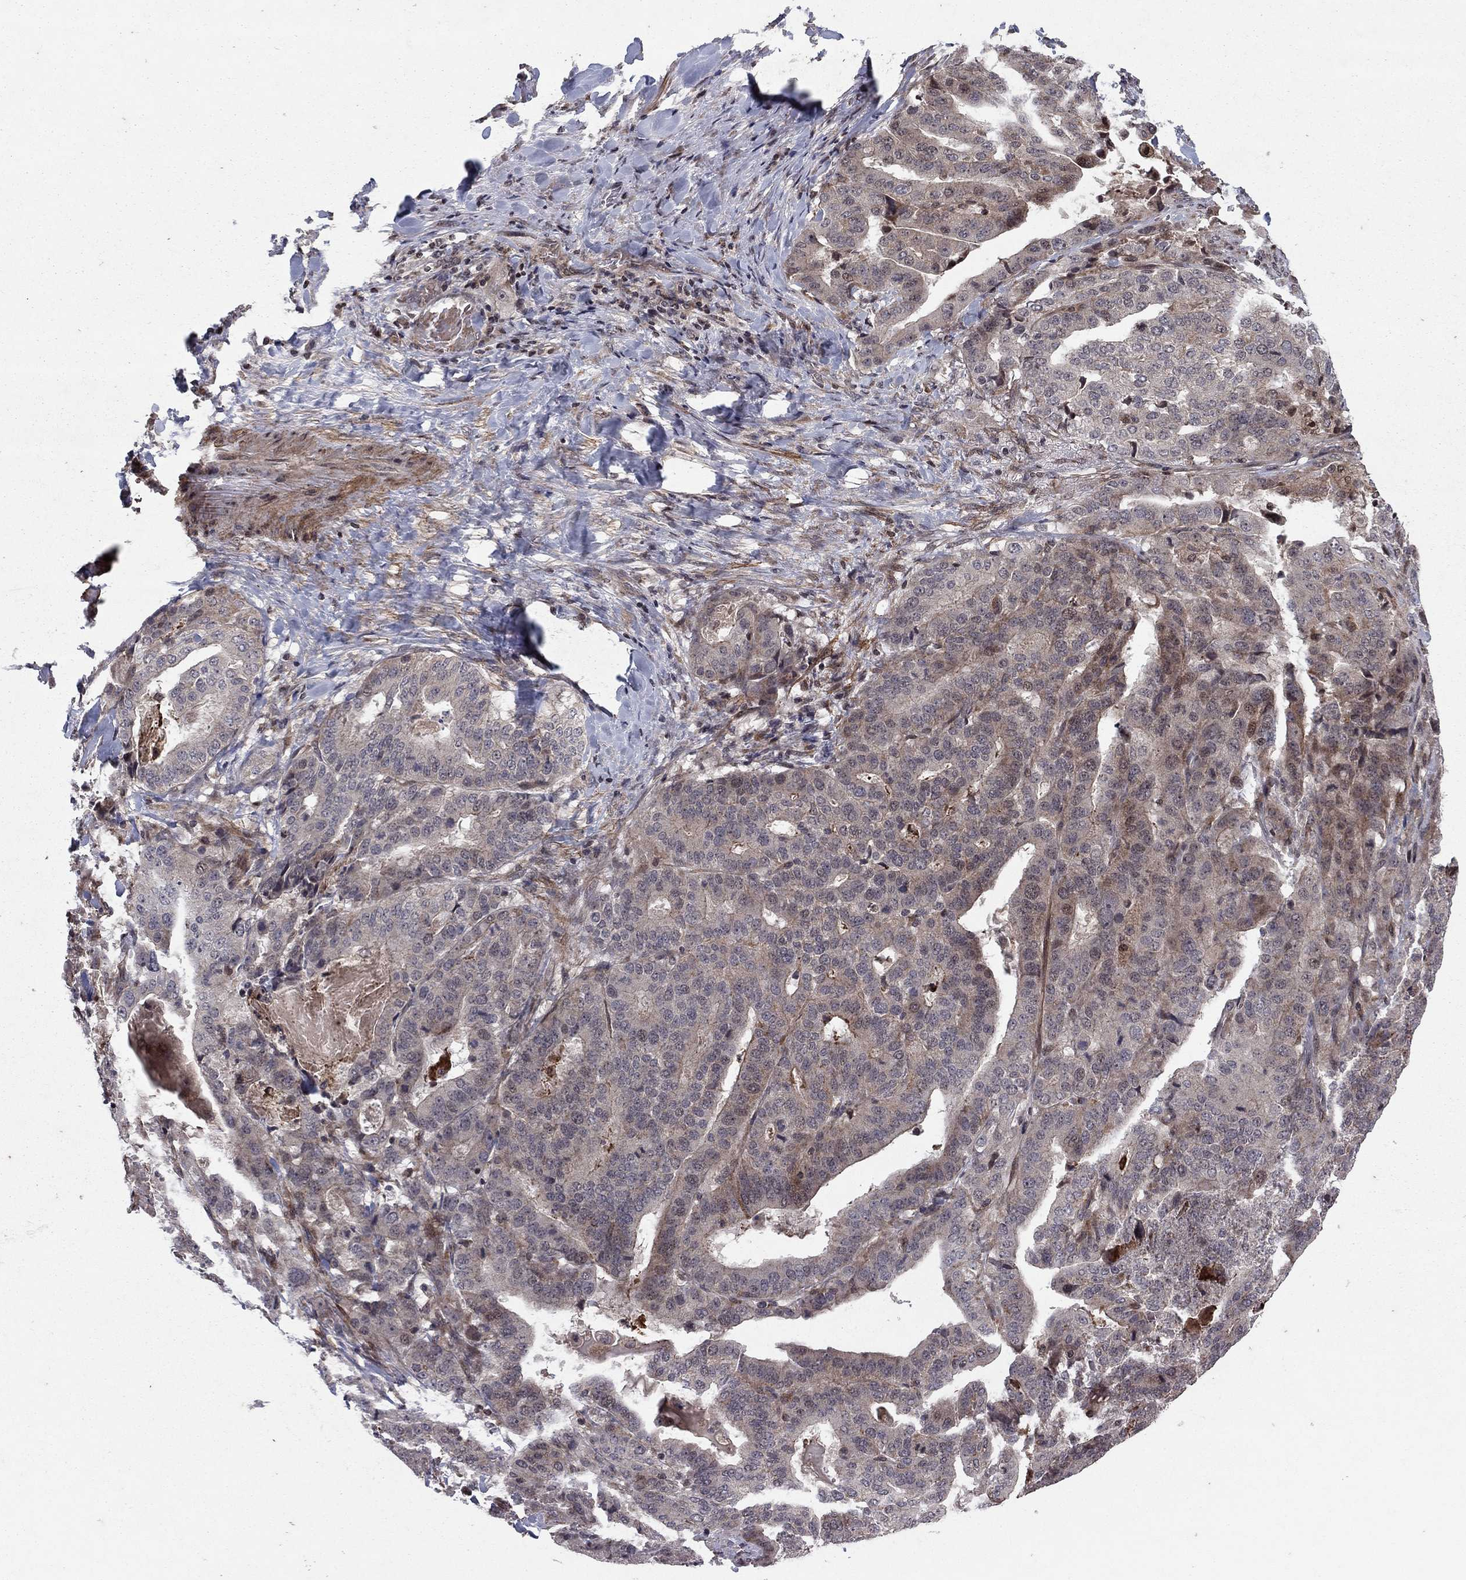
{"staining": {"intensity": "weak", "quantity": "<25%", "location": "cytoplasmic/membranous"}, "tissue": "stomach cancer", "cell_type": "Tumor cells", "image_type": "cancer", "snomed": [{"axis": "morphology", "description": "Adenocarcinoma, NOS"}, {"axis": "topography", "description": "Stomach"}], "caption": "Immunohistochemical staining of adenocarcinoma (stomach) displays no significant expression in tumor cells.", "gene": "SORBS1", "patient": {"sex": "male", "age": 48}}